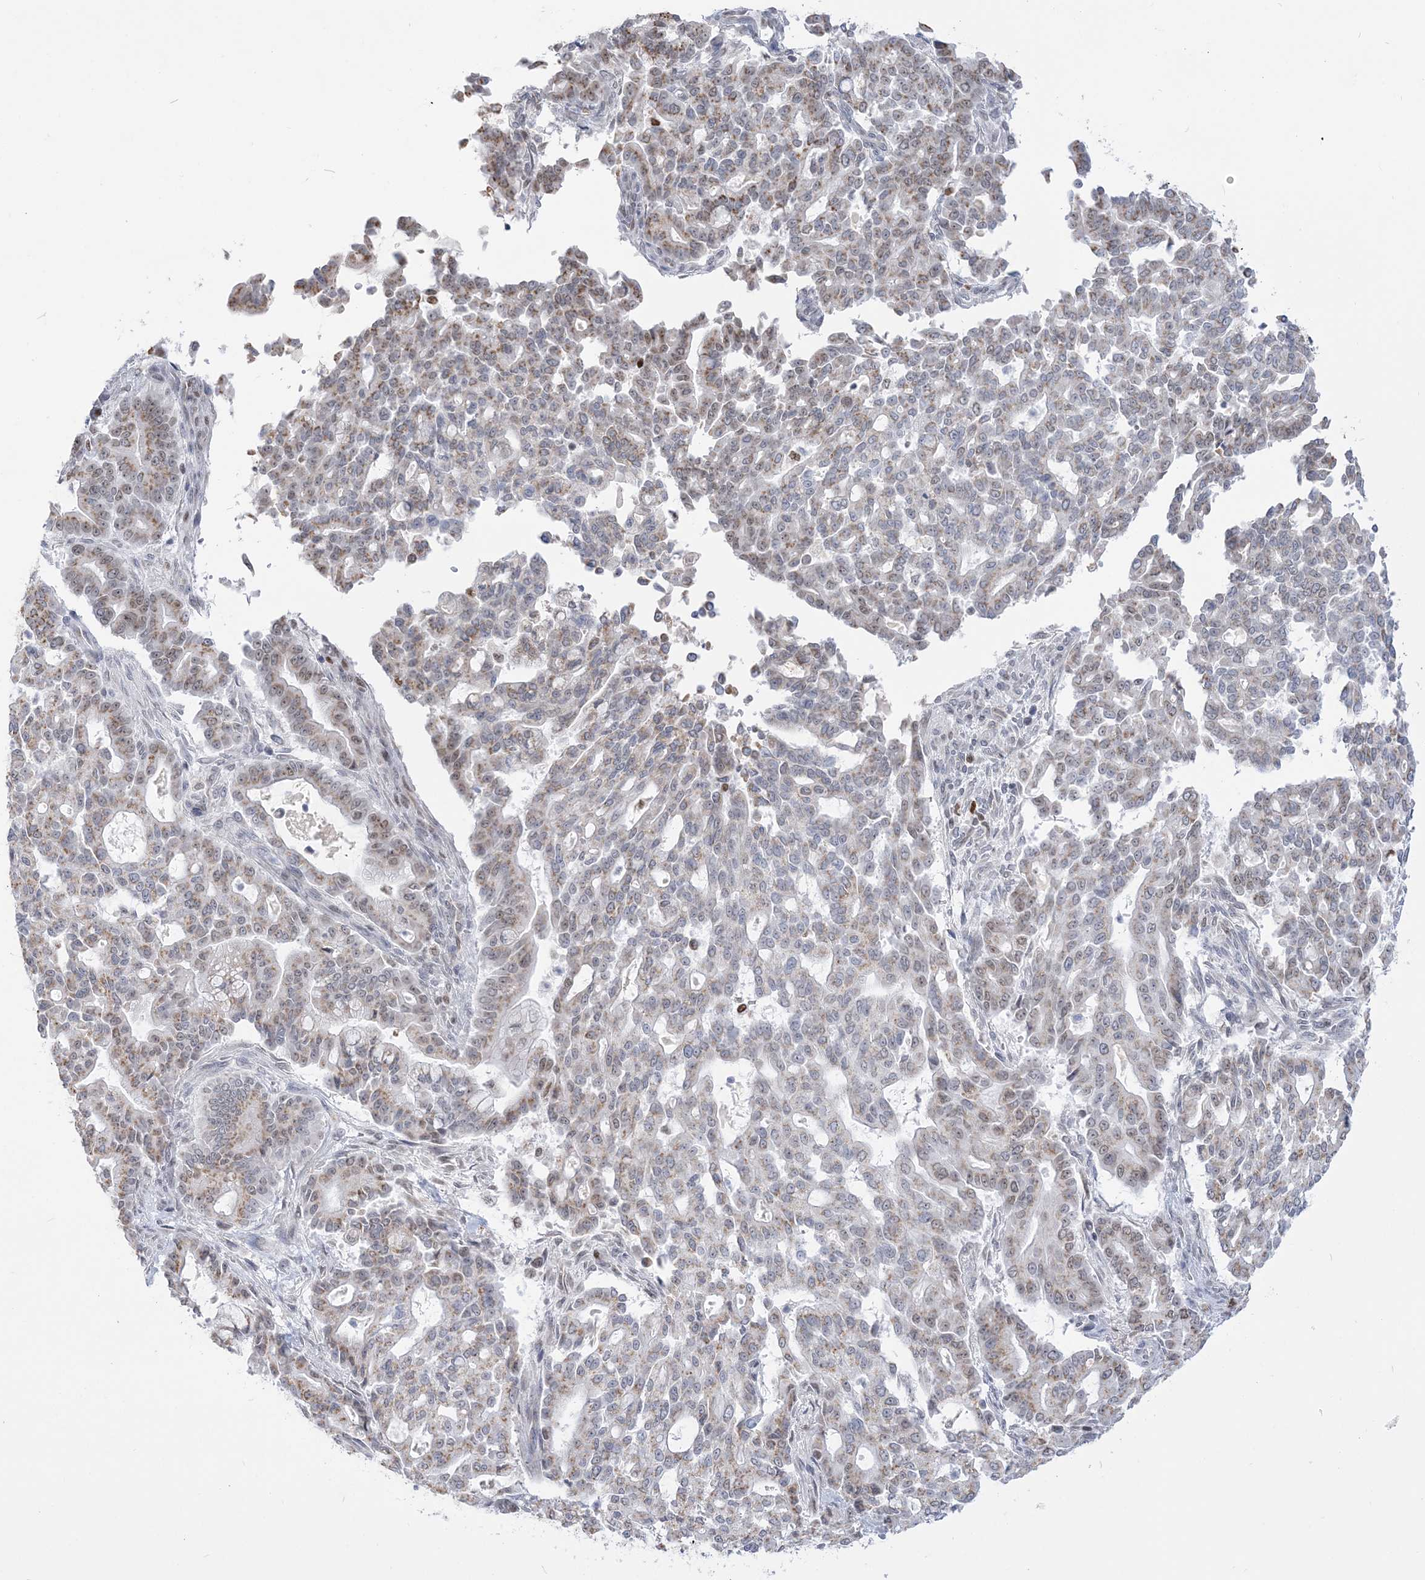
{"staining": {"intensity": "moderate", "quantity": "25%-75%", "location": "cytoplasmic/membranous,nuclear"}, "tissue": "pancreatic cancer", "cell_type": "Tumor cells", "image_type": "cancer", "snomed": [{"axis": "morphology", "description": "Adenocarcinoma, NOS"}, {"axis": "topography", "description": "Pancreas"}], "caption": "DAB immunohistochemical staining of pancreatic cancer (adenocarcinoma) exhibits moderate cytoplasmic/membranous and nuclear protein expression in approximately 25%-75% of tumor cells.", "gene": "DDX21", "patient": {"sex": "male", "age": 63}}